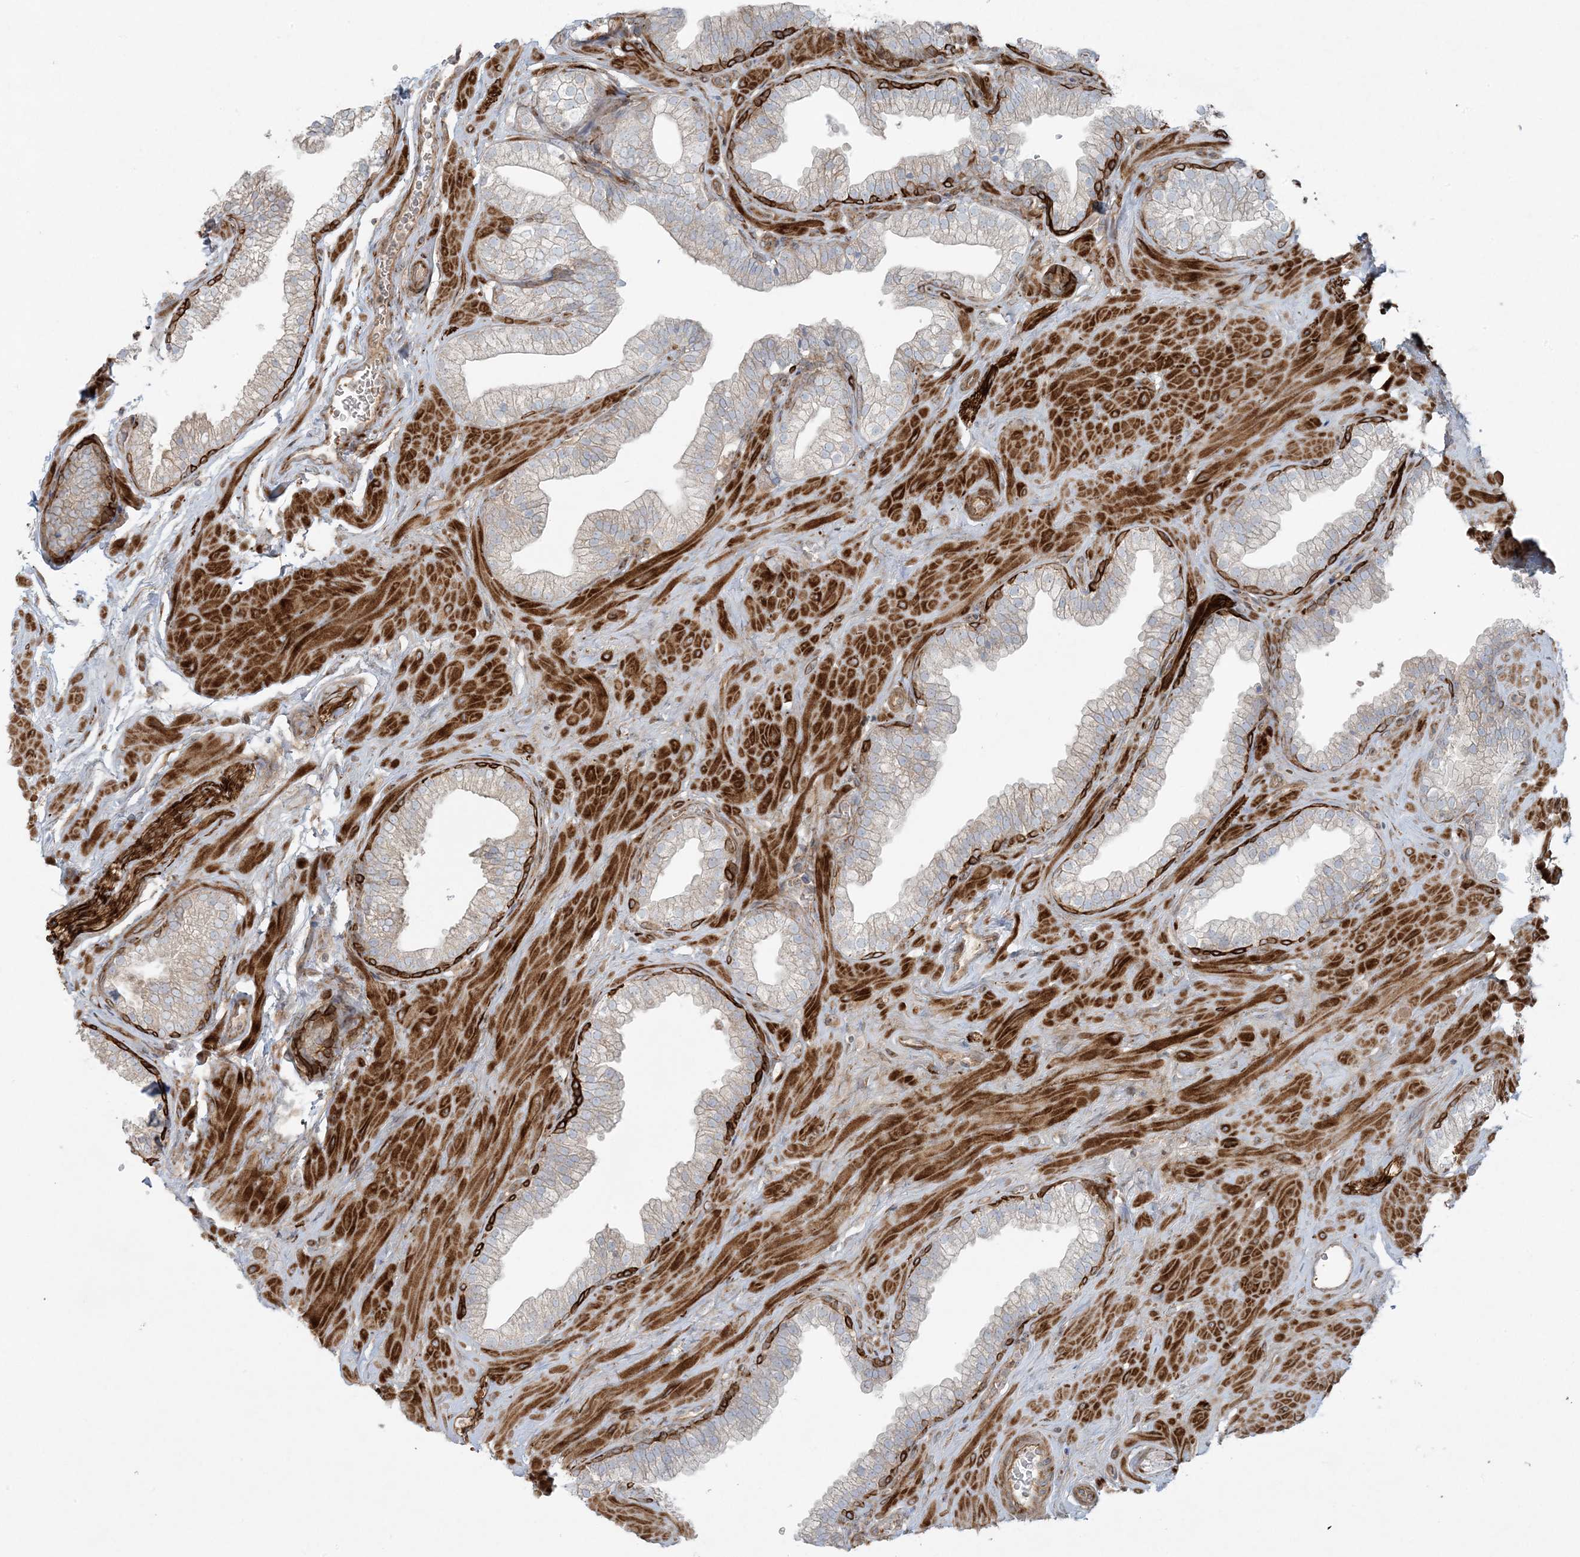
{"staining": {"intensity": "weak", "quantity": "<25%", "location": "cytoplasmic/membranous"}, "tissue": "prostate", "cell_type": "Glandular cells", "image_type": "normal", "snomed": [{"axis": "morphology", "description": "Normal tissue, NOS"}, {"axis": "morphology", "description": "Urothelial carcinoma, Low grade"}, {"axis": "topography", "description": "Urinary bladder"}, {"axis": "topography", "description": "Prostate"}], "caption": "IHC photomicrograph of normal prostate: prostate stained with DAB (3,3'-diaminobenzidine) exhibits no significant protein staining in glandular cells.", "gene": "PIK3R4", "patient": {"sex": "male", "age": 60}}